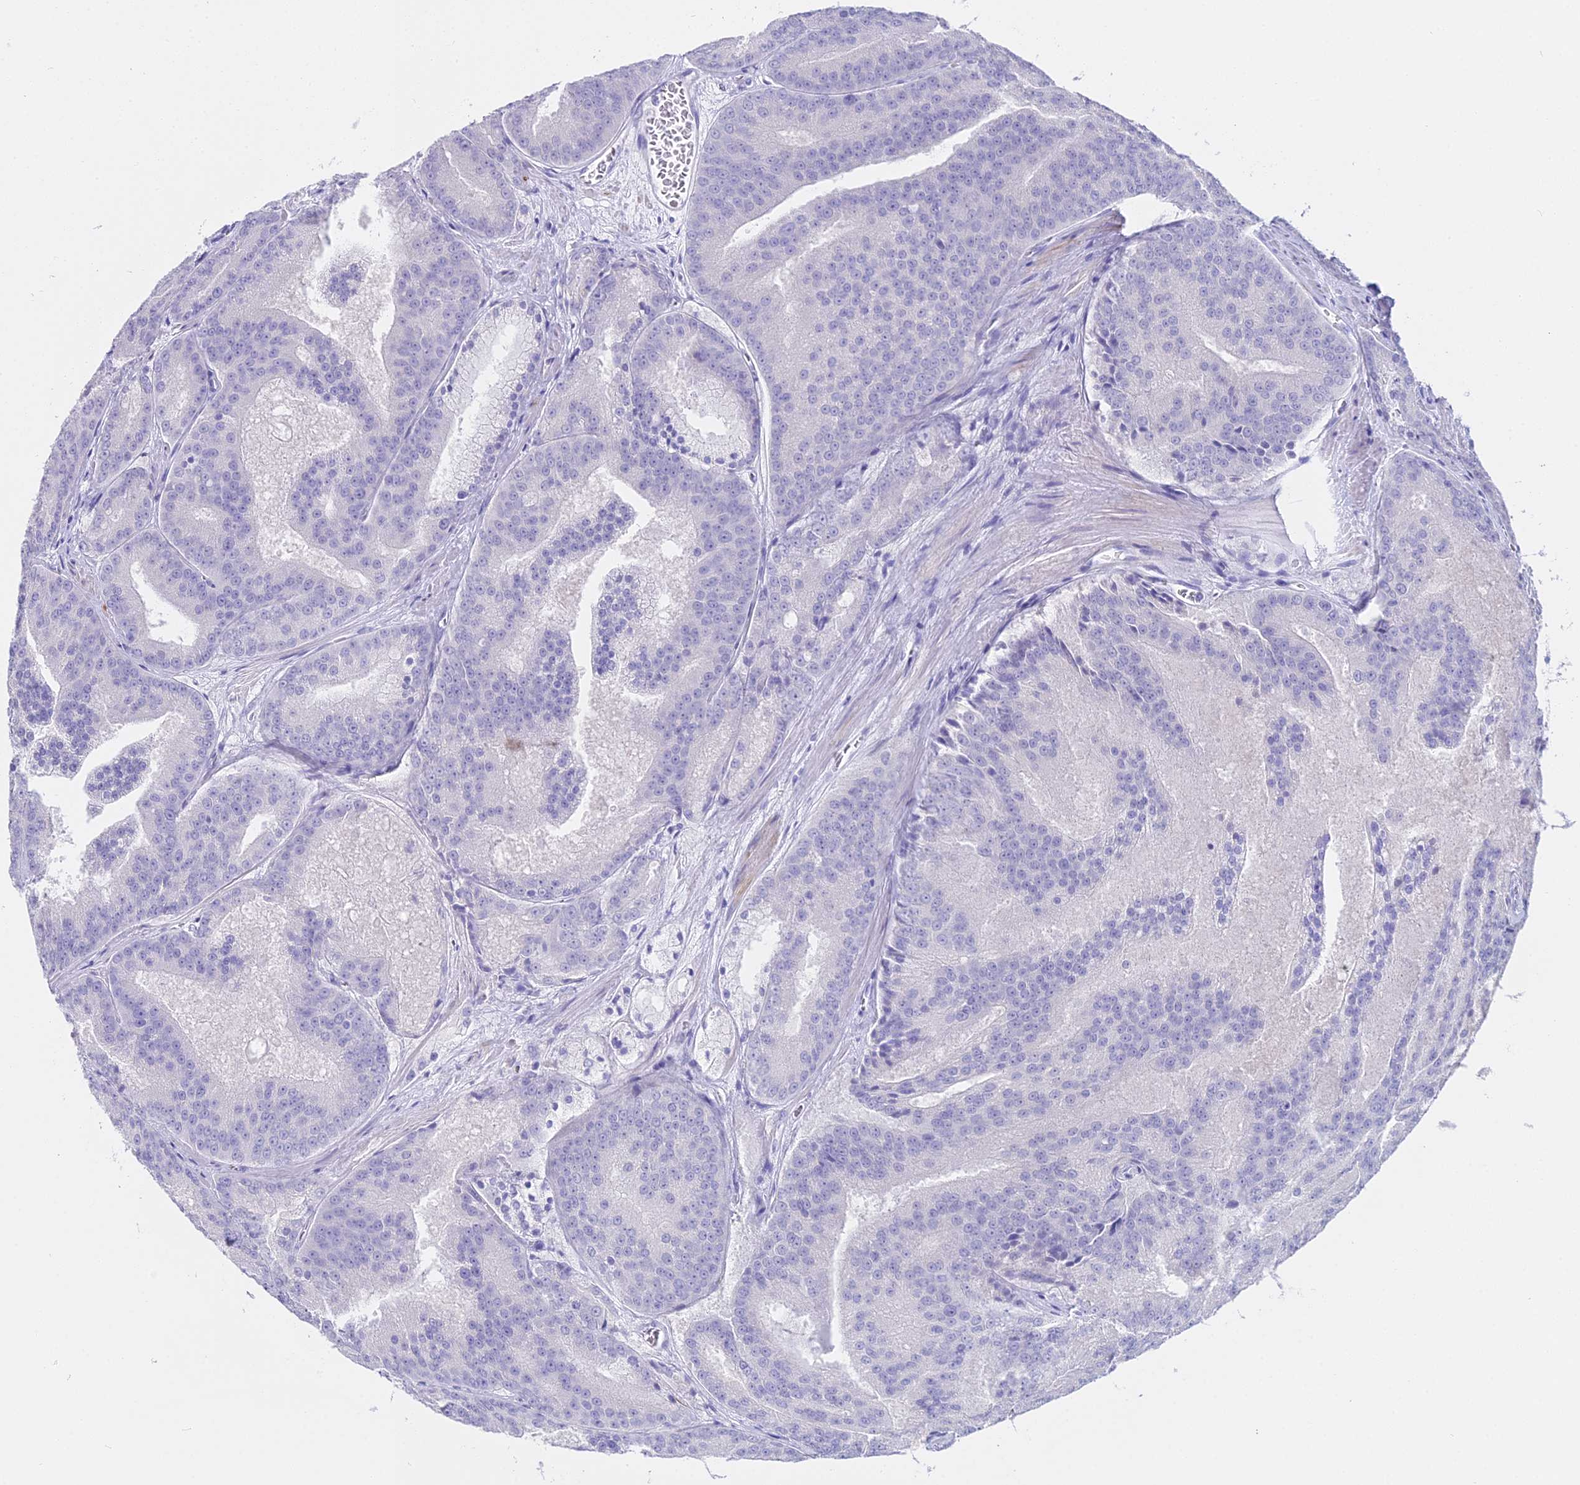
{"staining": {"intensity": "negative", "quantity": "none", "location": "none"}, "tissue": "prostate cancer", "cell_type": "Tumor cells", "image_type": "cancer", "snomed": [{"axis": "morphology", "description": "Adenocarcinoma, High grade"}, {"axis": "topography", "description": "Prostate"}], "caption": "There is no significant positivity in tumor cells of prostate cancer.", "gene": "ALPP", "patient": {"sex": "male", "age": 61}}